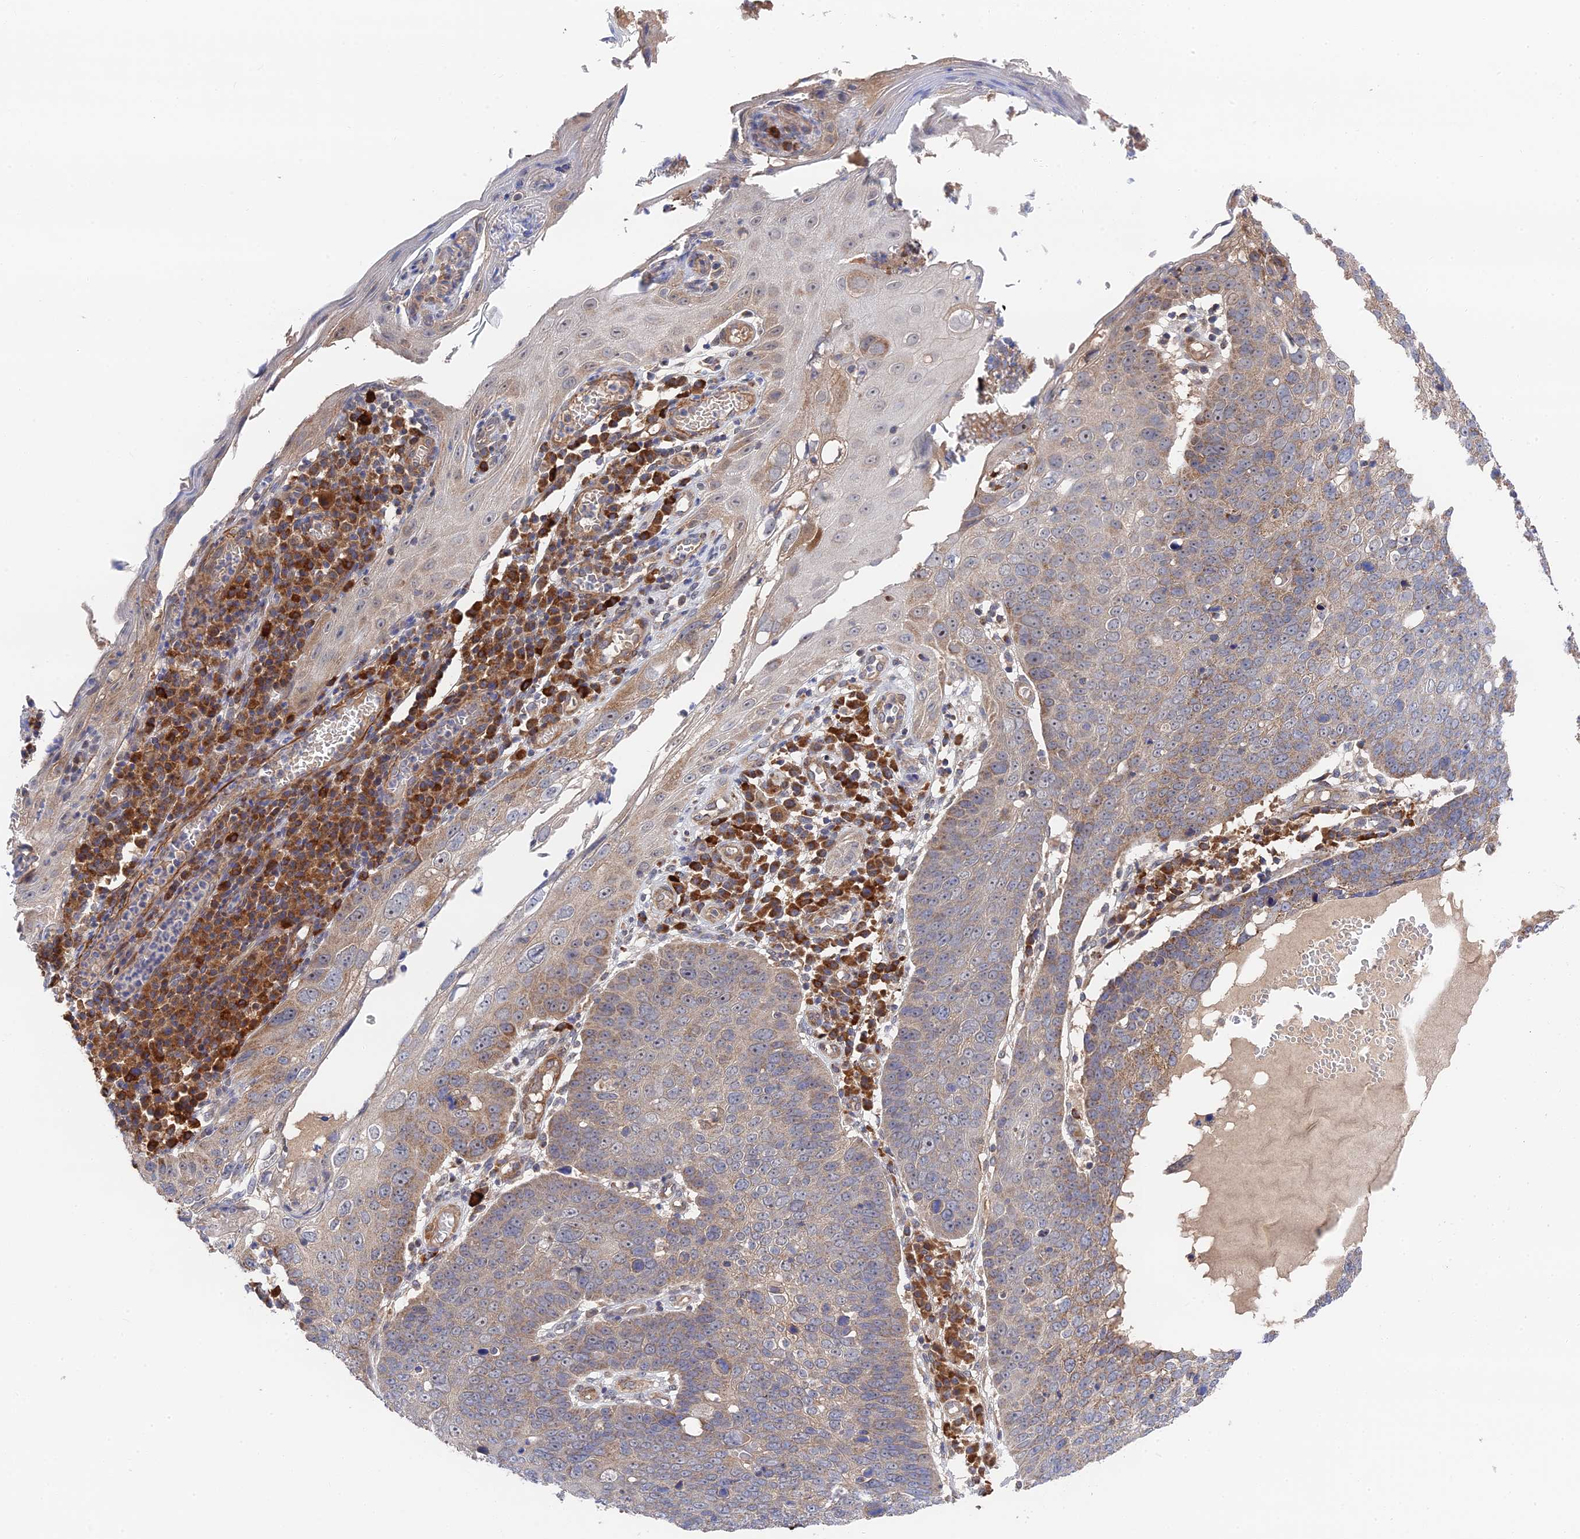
{"staining": {"intensity": "weak", "quantity": "25%-75%", "location": "cytoplasmic/membranous"}, "tissue": "skin cancer", "cell_type": "Tumor cells", "image_type": "cancer", "snomed": [{"axis": "morphology", "description": "Squamous cell carcinoma, NOS"}, {"axis": "topography", "description": "Skin"}], "caption": "The histopathology image reveals immunohistochemical staining of skin squamous cell carcinoma. There is weak cytoplasmic/membranous positivity is seen in about 25%-75% of tumor cells.", "gene": "ZNF320", "patient": {"sex": "male", "age": 71}}